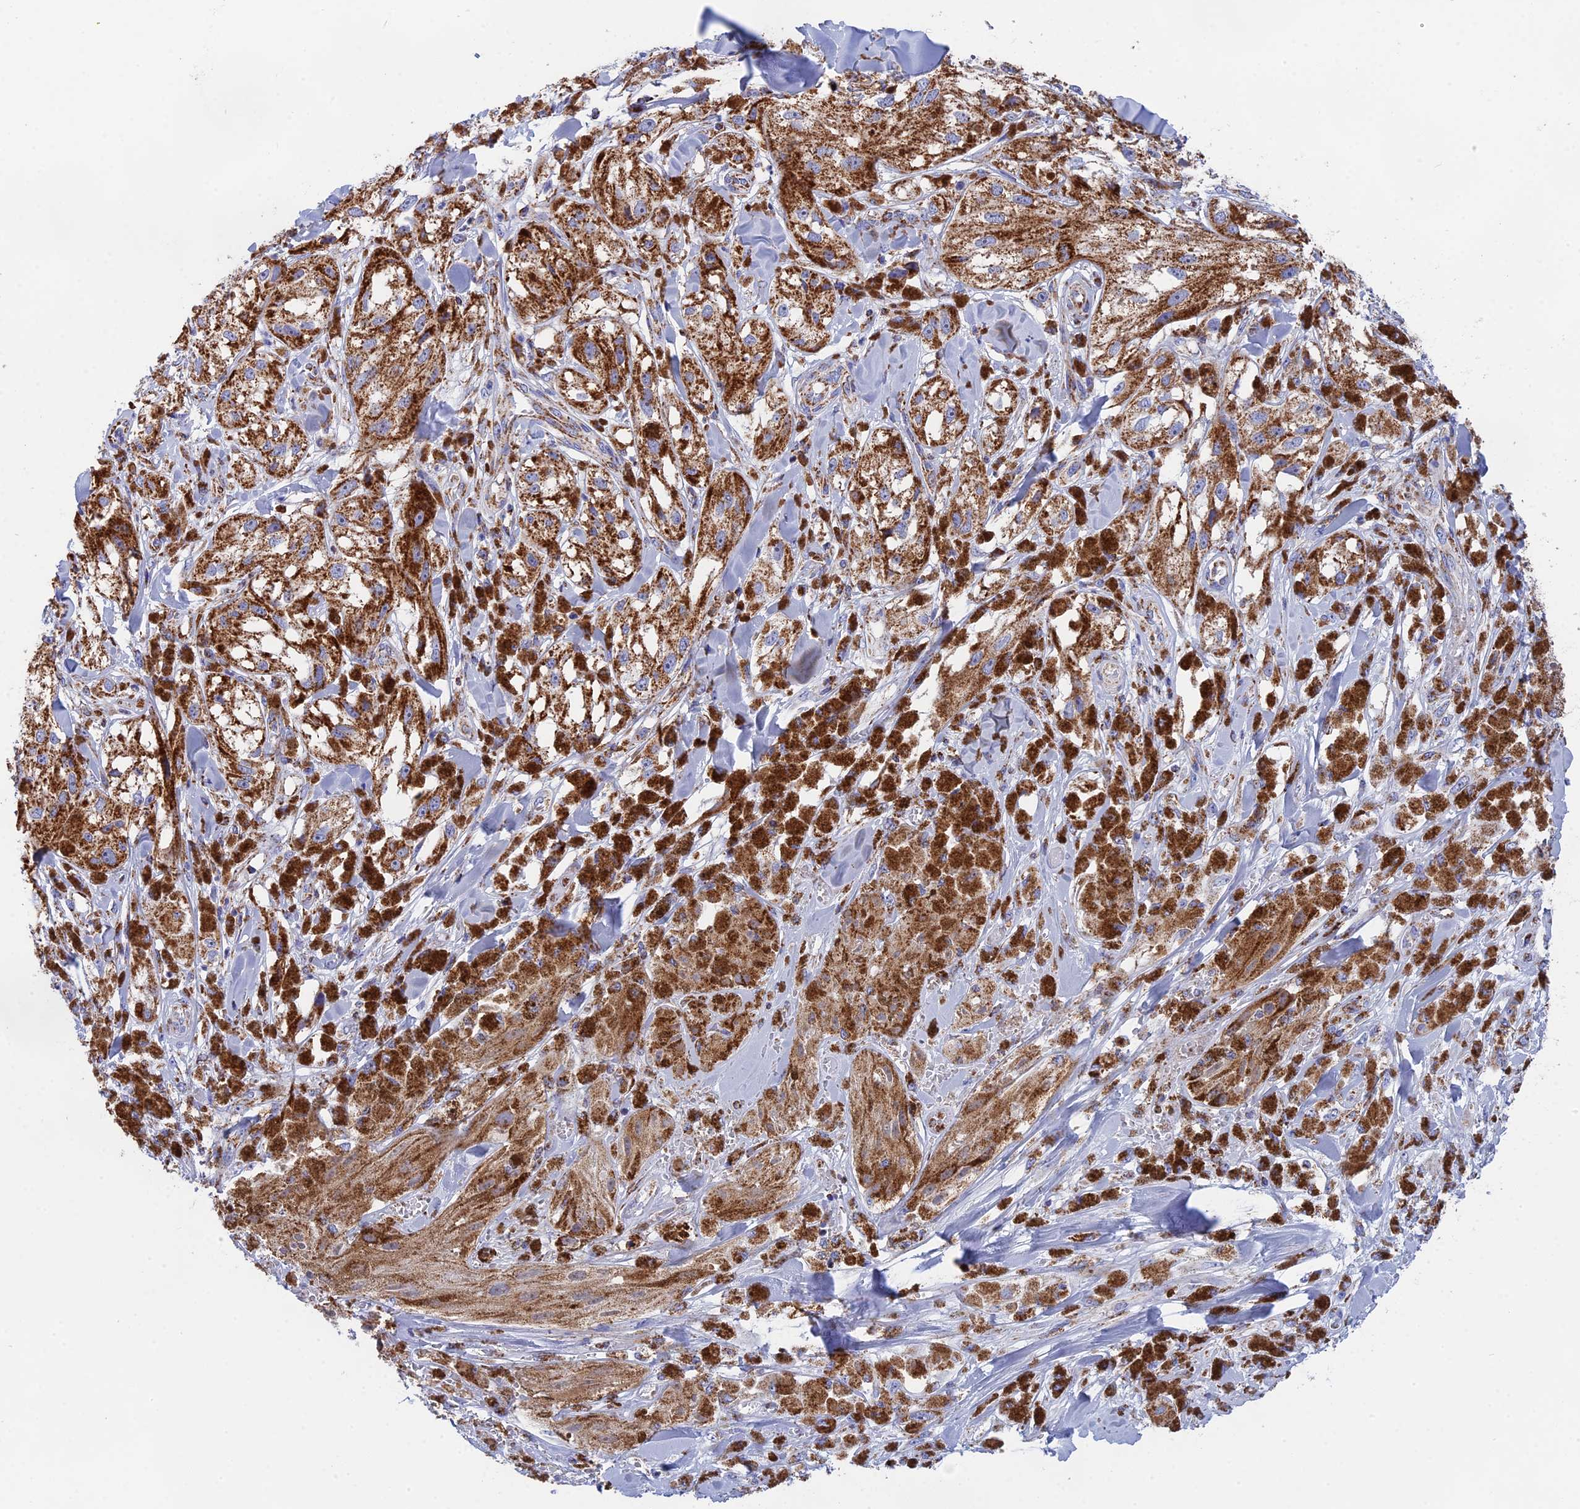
{"staining": {"intensity": "moderate", "quantity": ">75%", "location": "cytoplasmic/membranous"}, "tissue": "melanoma", "cell_type": "Tumor cells", "image_type": "cancer", "snomed": [{"axis": "morphology", "description": "Malignant melanoma, NOS"}, {"axis": "topography", "description": "Skin"}], "caption": "A micrograph showing moderate cytoplasmic/membranous expression in about >75% of tumor cells in melanoma, as visualized by brown immunohistochemical staining.", "gene": "NDUFA5", "patient": {"sex": "male", "age": 88}}